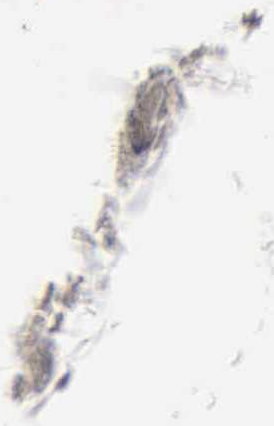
{"staining": {"intensity": "moderate", "quantity": ">75%", "location": "cytoplasmic/membranous"}, "tissue": "adipose tissue", "cell_type": "Adipocytes", "image_type": "normal", "snomed": [{"axis": "morphology", "description": "Normal tissue, NOS"}, {"axis": "topography", "description": "Breast"}], "caption": "Protein staining demonstrates moderate cytoplasmic/membranous staining in approximately >75% of adipocytes in normal adipose tissue.", "gene": "CST3", "patient": {"sex": "female", "age": 45}}